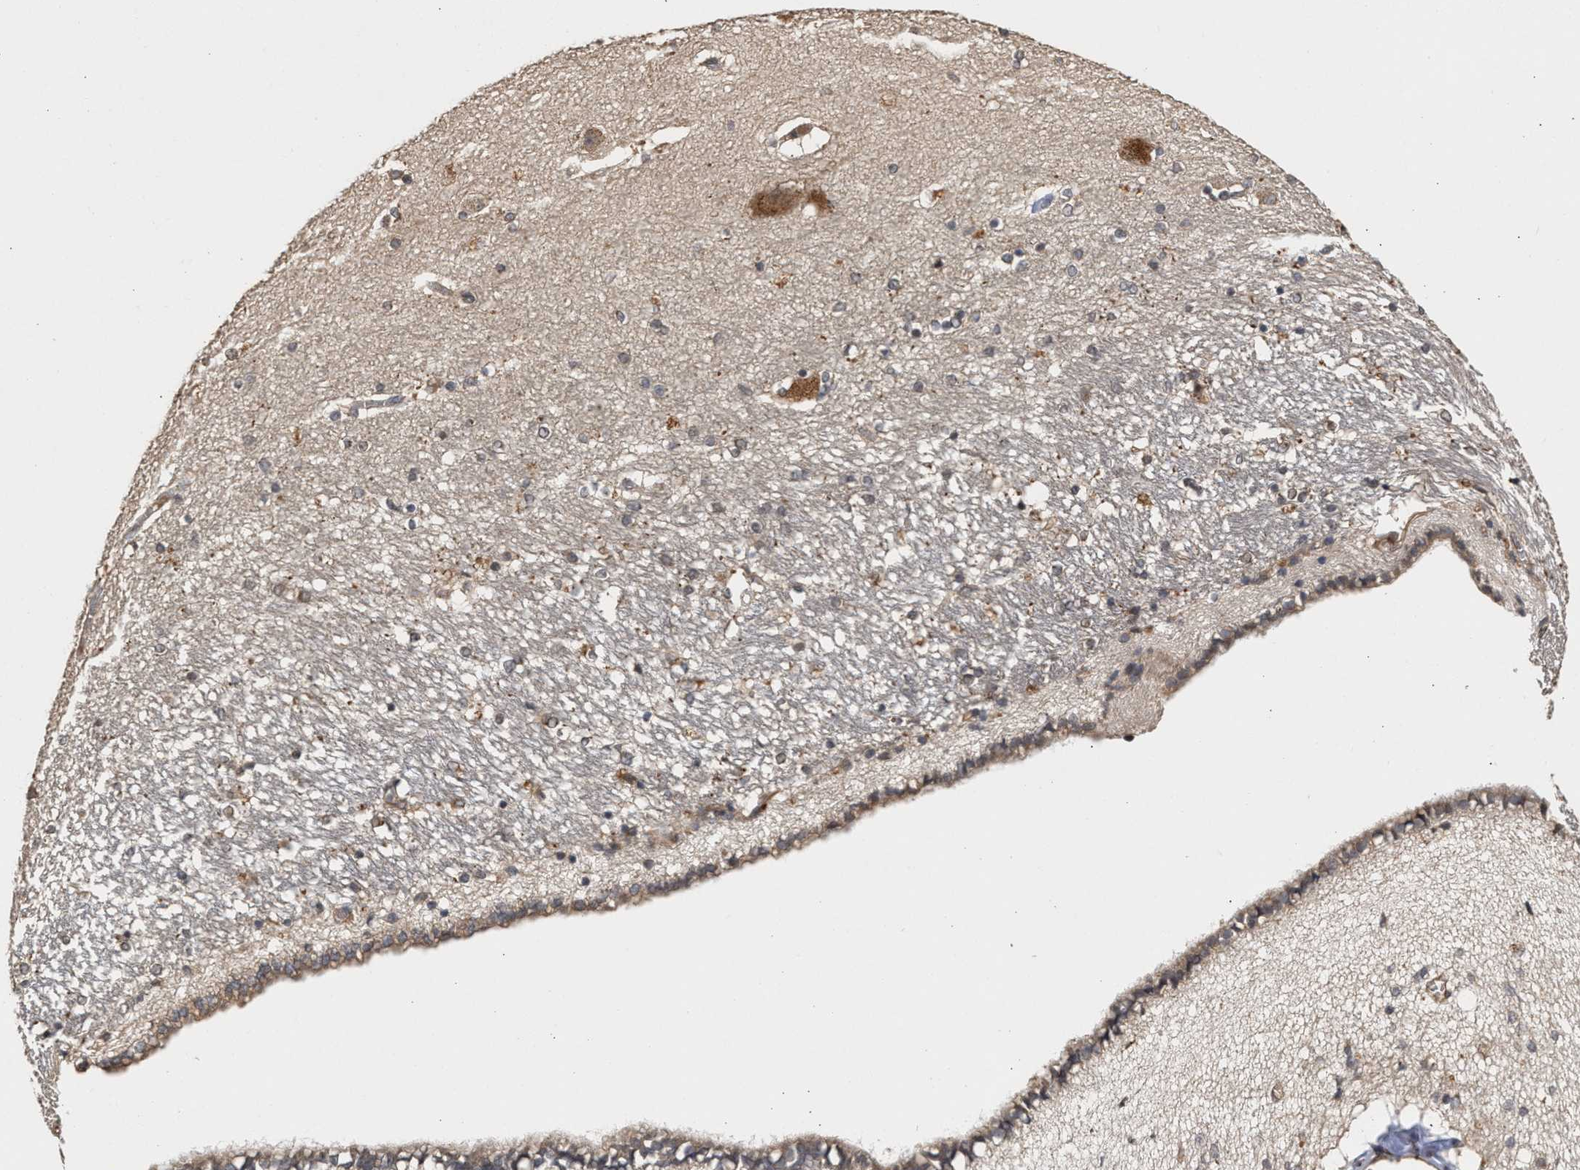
{"staining": {"intensity": "moderate", "quantity": "25%-75%", "location": "cytoplasmic/membranous"}, "tissue": "hippocampus", "cell_type": "Glial cells", "image_type": "normal", "snomed": [{"axis": "morphology", "description": "Normal tissue, NOS"}, {"axis": "topography", "description": "Hippocampus"}], "caption": "Brown immunohistochemical staining in normal hippocampus exhibits moderate cytoplasmic/membranous expression in approximately 25%-75% of glial cells.", "gene": "SAR1A", "patient": {"sex": "female", "age": 54}}